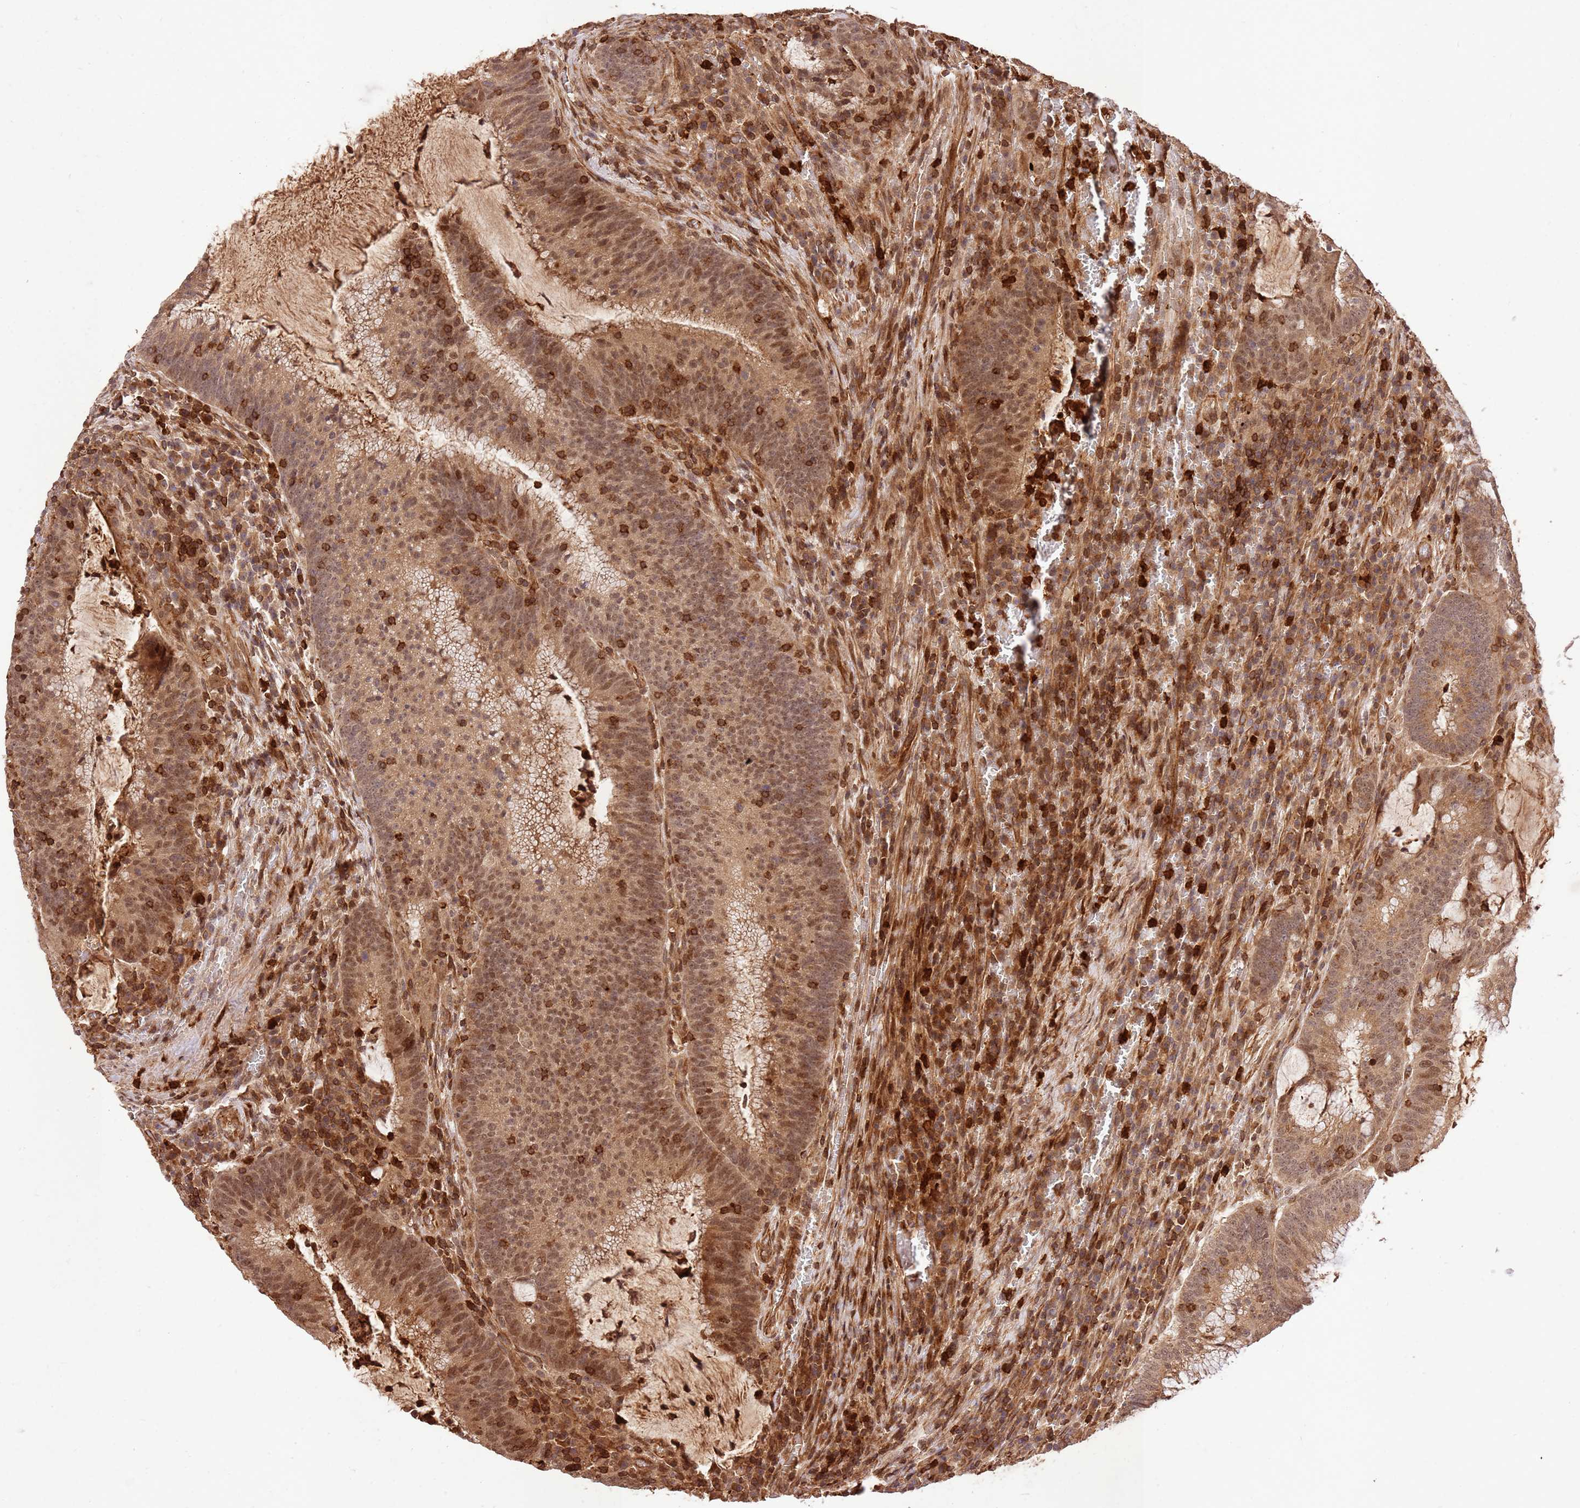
{"staining": {"intensity": "moderate", "quantity": ">75%", "location": "cytoplasmic/membranous,nuclear"}, "tissue": "colorectal cancer", "cell_type": "Tumor cells", "image_type": "cancer", "snomed": [{"axis": "morphology", "description": "Adenocarcinoma, NOS"}, {"axis": "topography", "description": "Rectum"}], "caption": "Immunohistochemical staining of human colorectal adenocarcinoma shows moderate cytoplasmic/membranous and nuclear protein positivity in about >75% of tumor cells. The staining is performed using DAB brown chromogen to label protein expression. The nuclei are counter-stained blue using hematoxylin.", "gene": "KATNAL2", "patient": {"sex": "female", "age": 77}}